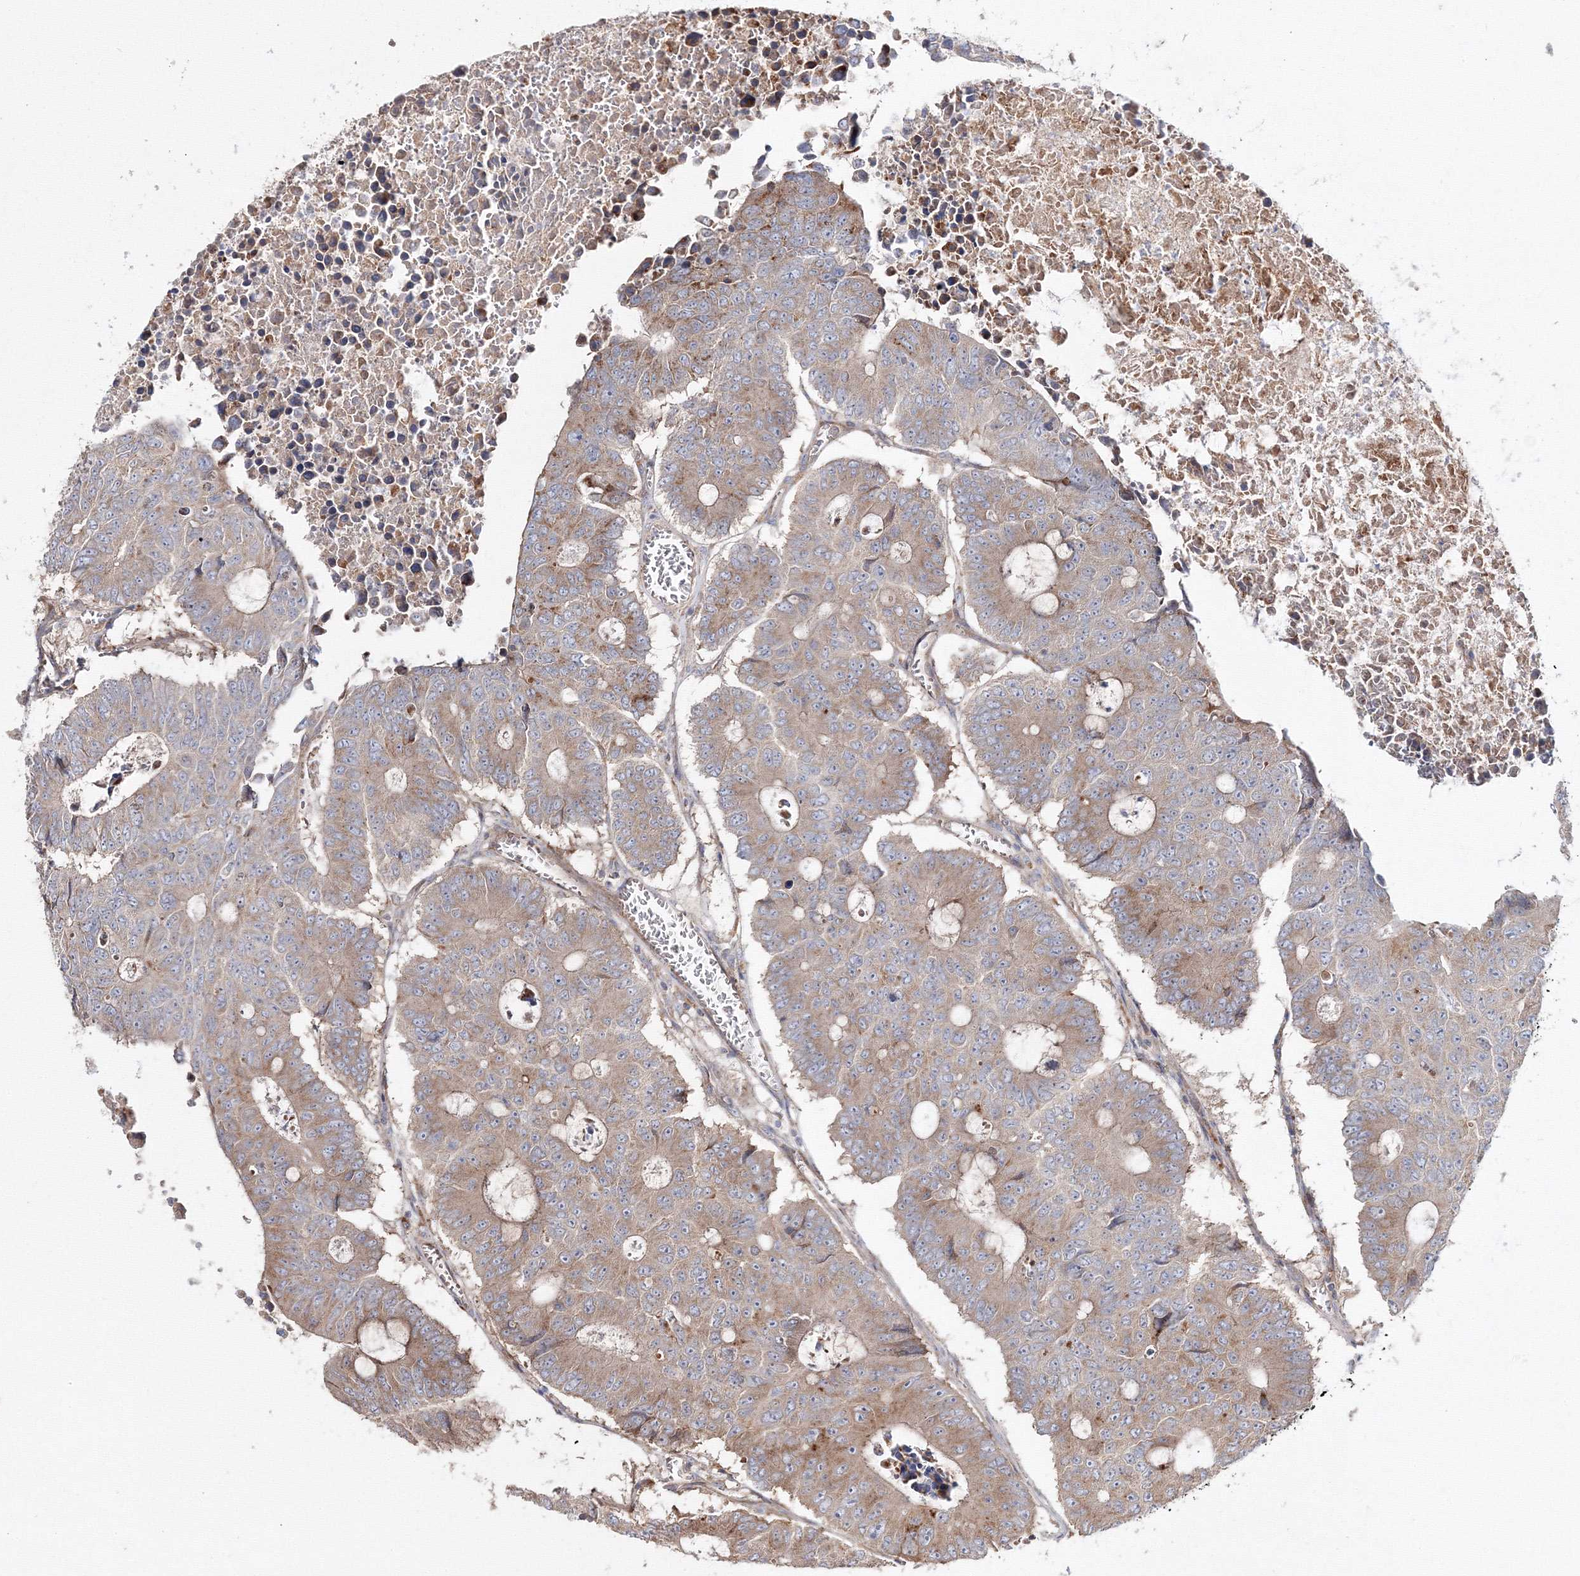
{"staining": {"intensity": "moderate", "quantity": ">75%", "location": "cytoplasmic/membranous"}, "tissue": "colorectal cancer", "cell_type": "Tumor cells", "image_type": "cancer", "snomed": [{"axis": "morphology", "description": "Adenocarcinoma, NOS"}, {"axis": "topography", "description": "Colon"}], "caption": "Immunohistochemistry (DAB) staining of human colorectal cancer (adenocarcinoma) demonstrates moderate cytoplasmic/membranous protein positivity in approximately >75% of tumor cells.", "gene": "DDO", "patient": {"sex": "male", "age": 87}}